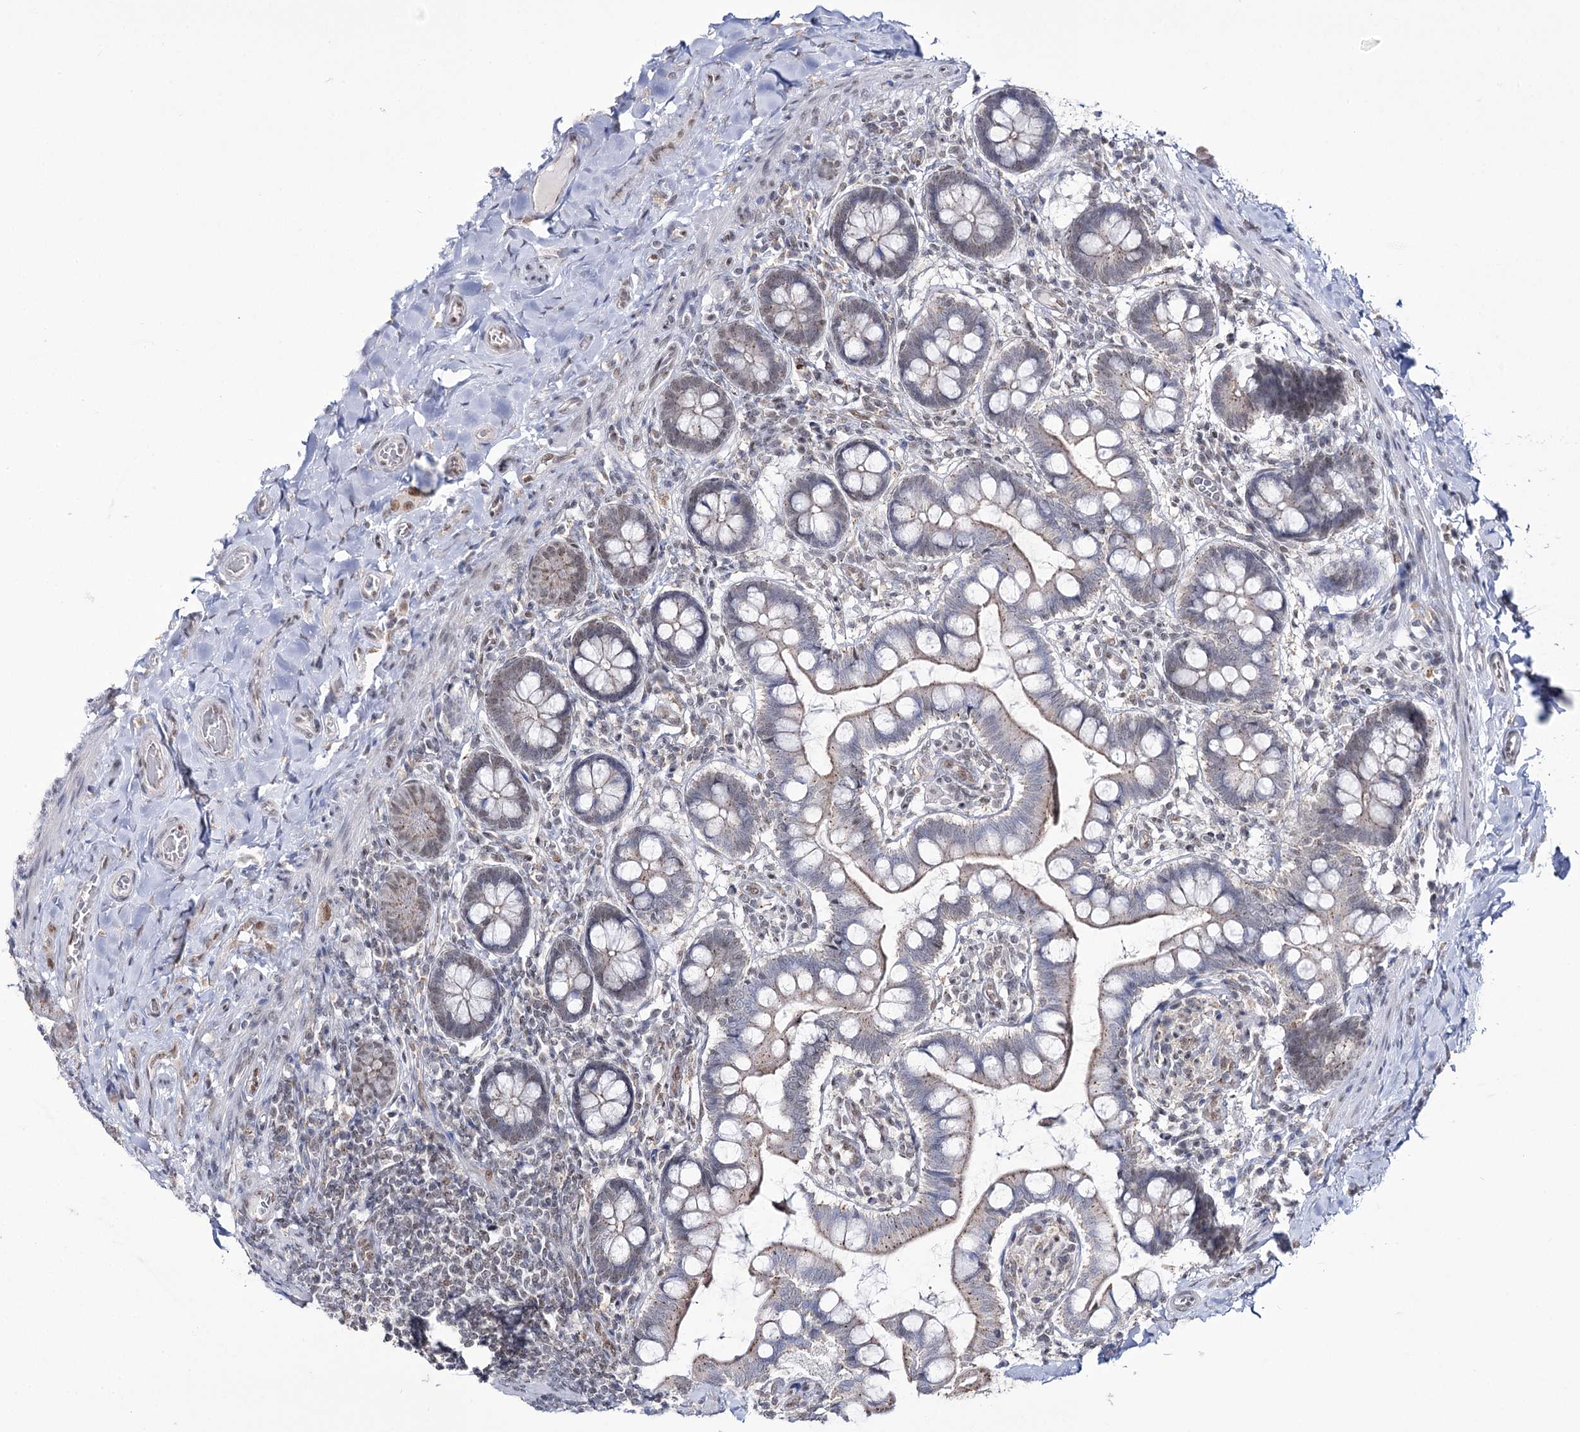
{"staining": {"intensity": "moderate", "quantity": "25%-75%", "location": "cytoplasmic/membranous"}, "tissue": "small intestine", "cell_type": "Glandular cells", "image_type": "normal", "snomed": [{"axis": "morphology", "description": "Normal tissue, NOS"}, {"axis": "topography", "description": "Small intestine"}], "caption": "An immunohistochemistry photomicrograph of unremarkable tissue is shown. Protein staining in brown labels moderate cytoplasmic/membranous positivity in small intestine within glandular cells.", "gene": "VGLL4", "patient": {"sex": "male", "age": 52}}